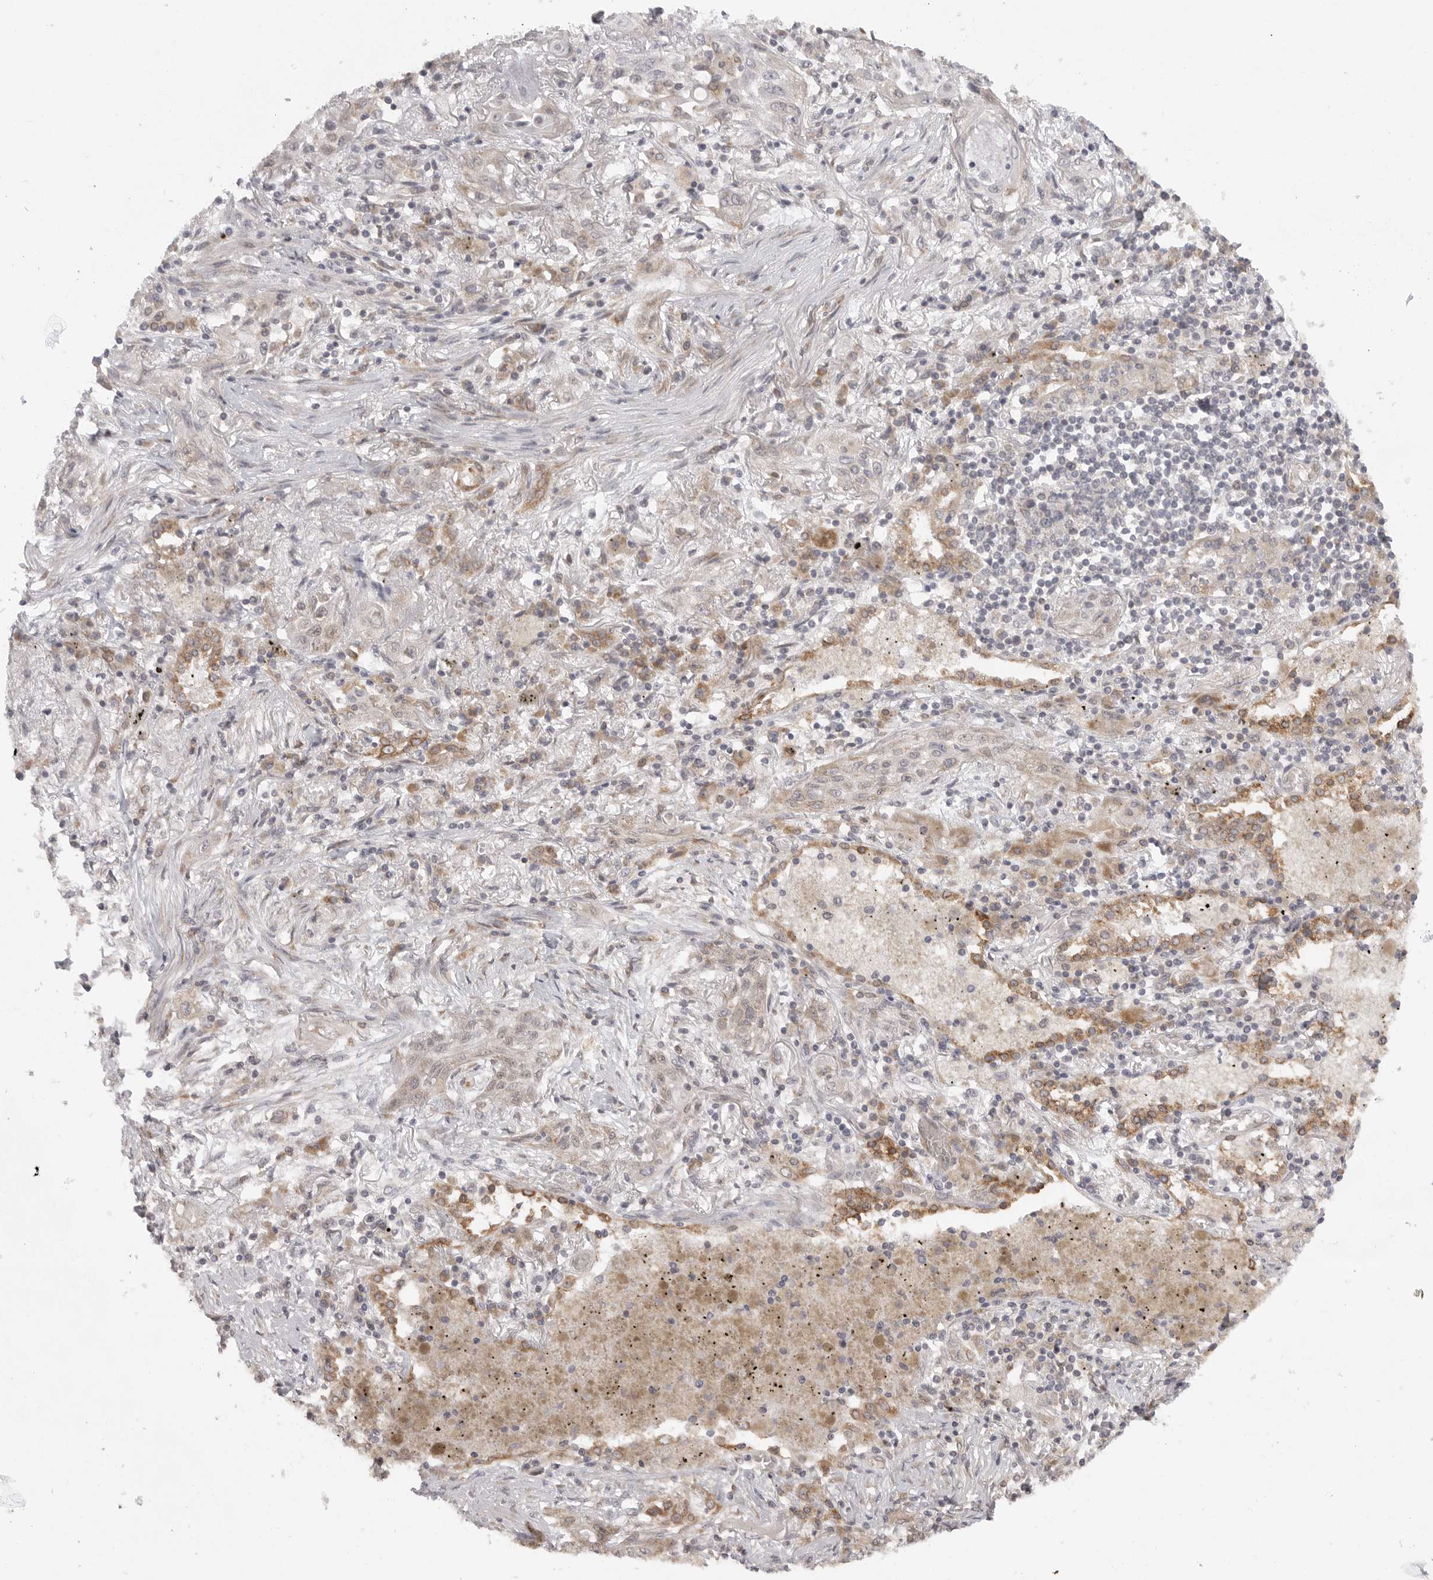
{"staining": {"intensity": "negative", "quantity": "none", "location": "none"}, "tissue": "lung cancer", "cell_type": "Tumor cells", "image_type": "cancer", "snomed": [{"axis": "morphology", "description": "Squamous cell carcinoma, NOS"}, {"axis": "topography", "description": "Lung"}], "caption": "Immunohistochemical staining of human lung cancer demonstrates no significant staining in tumor cells. (DAB IHC visualized using brightfield microscopy, high magnification).", "gene": "CERS2", "patient": {"sex": "female", "age": 47}}